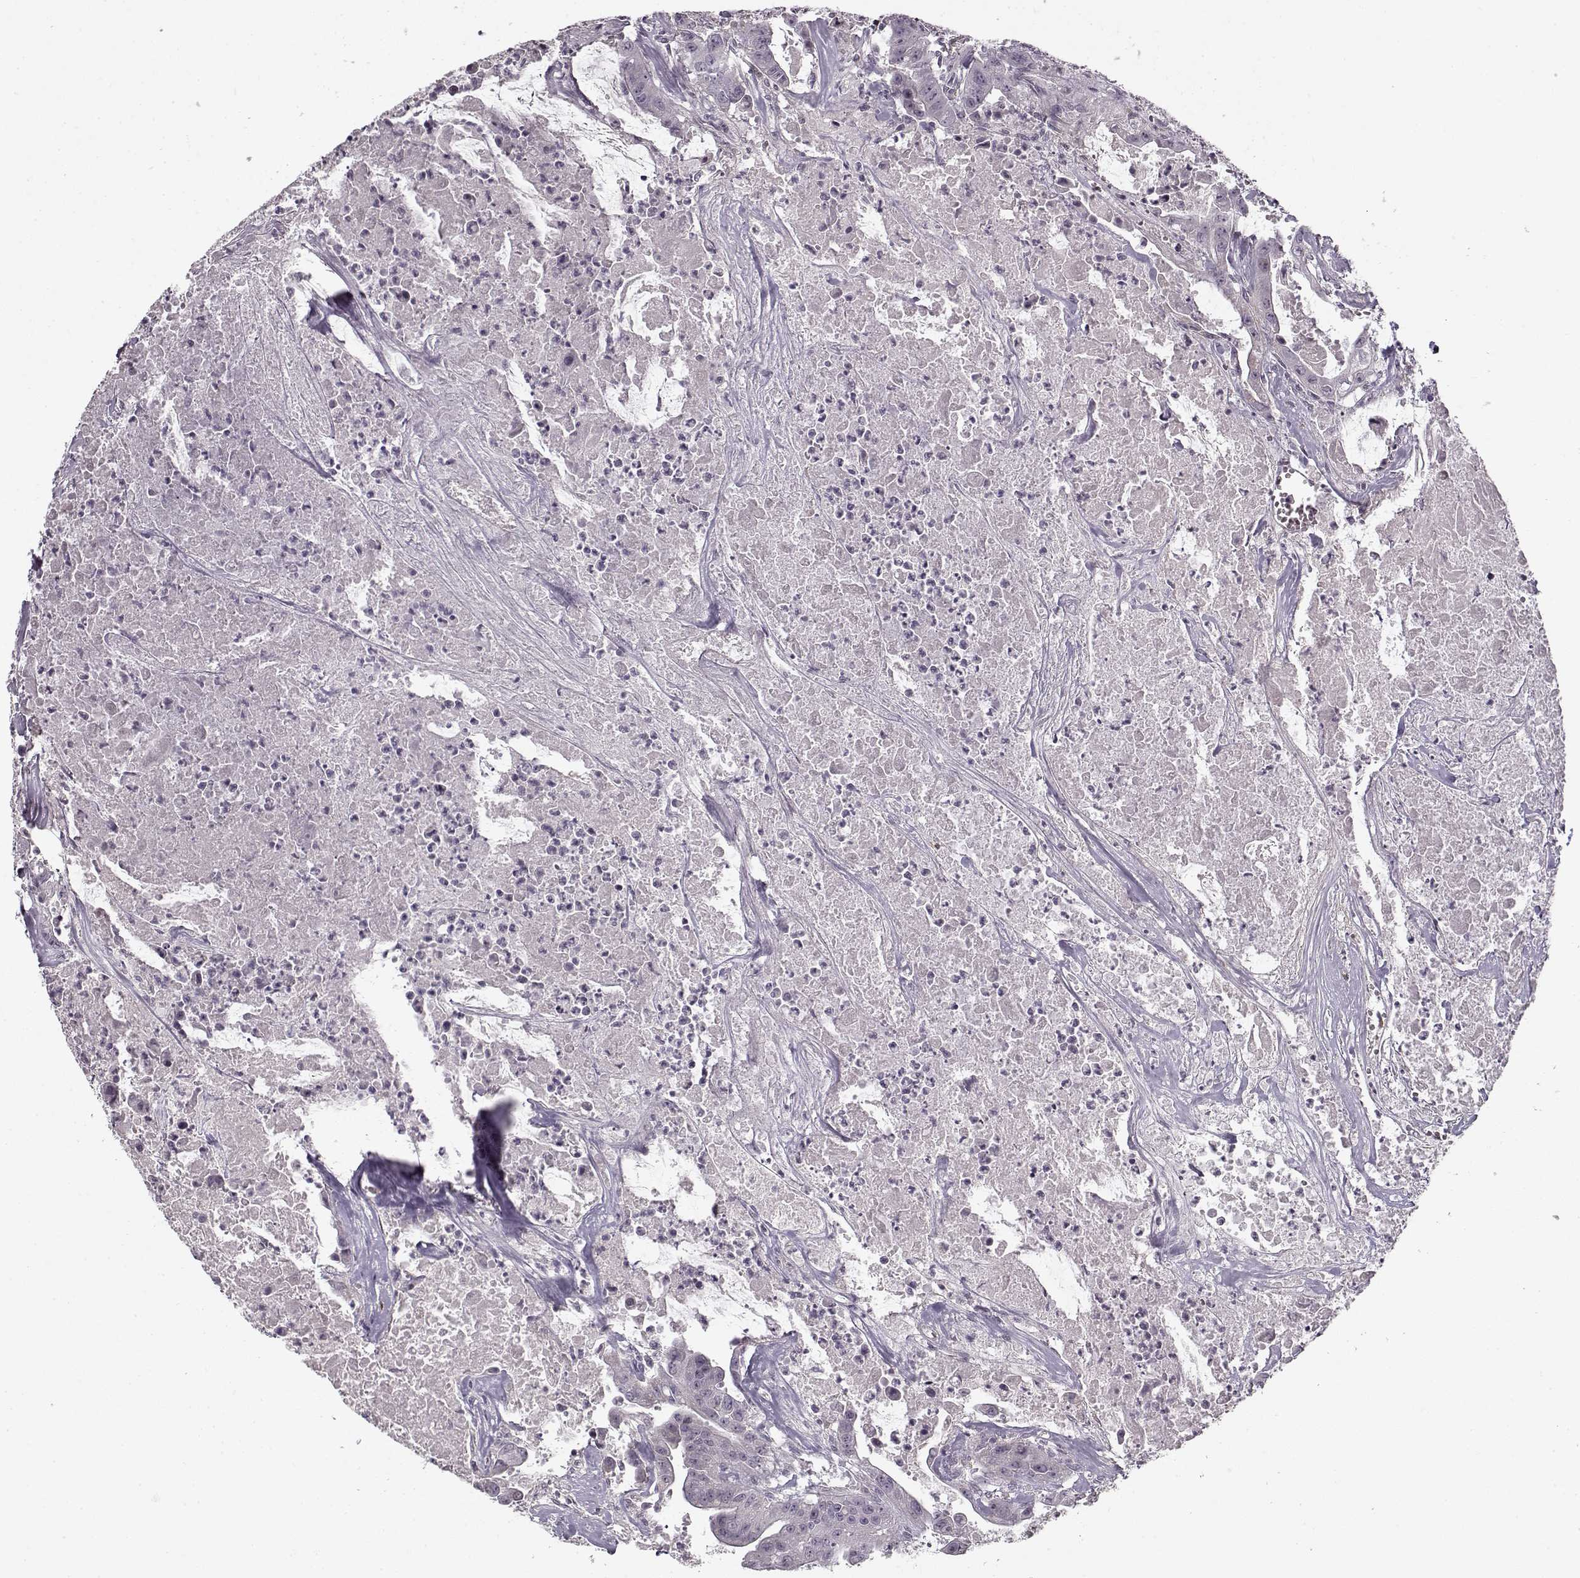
{"staining": {"intensity": "negative", "quantity": "none", "location": "none"}, "tissue": "colorectal cancer", "cell_type": "Tumor cells", "image_type": "cancer", "snomed": [{"axis": "morphology", "description": "Adenocarcinoma, NOS"}, {"axis": "topography", "description": "Colon"}], "caption": "This image is of colorectal cancer (adenocarcinoma) stained with immunohistochemistry (IHC) to label a protein in brown with the nuclei are counter-stained blue. There is no positivity in tumor cells. (DAB immunohistochemistry (IHC) with hematoxylin counter stain).", "gene": "LAMB2", "patient": {"sex": "male", "age": 33}}